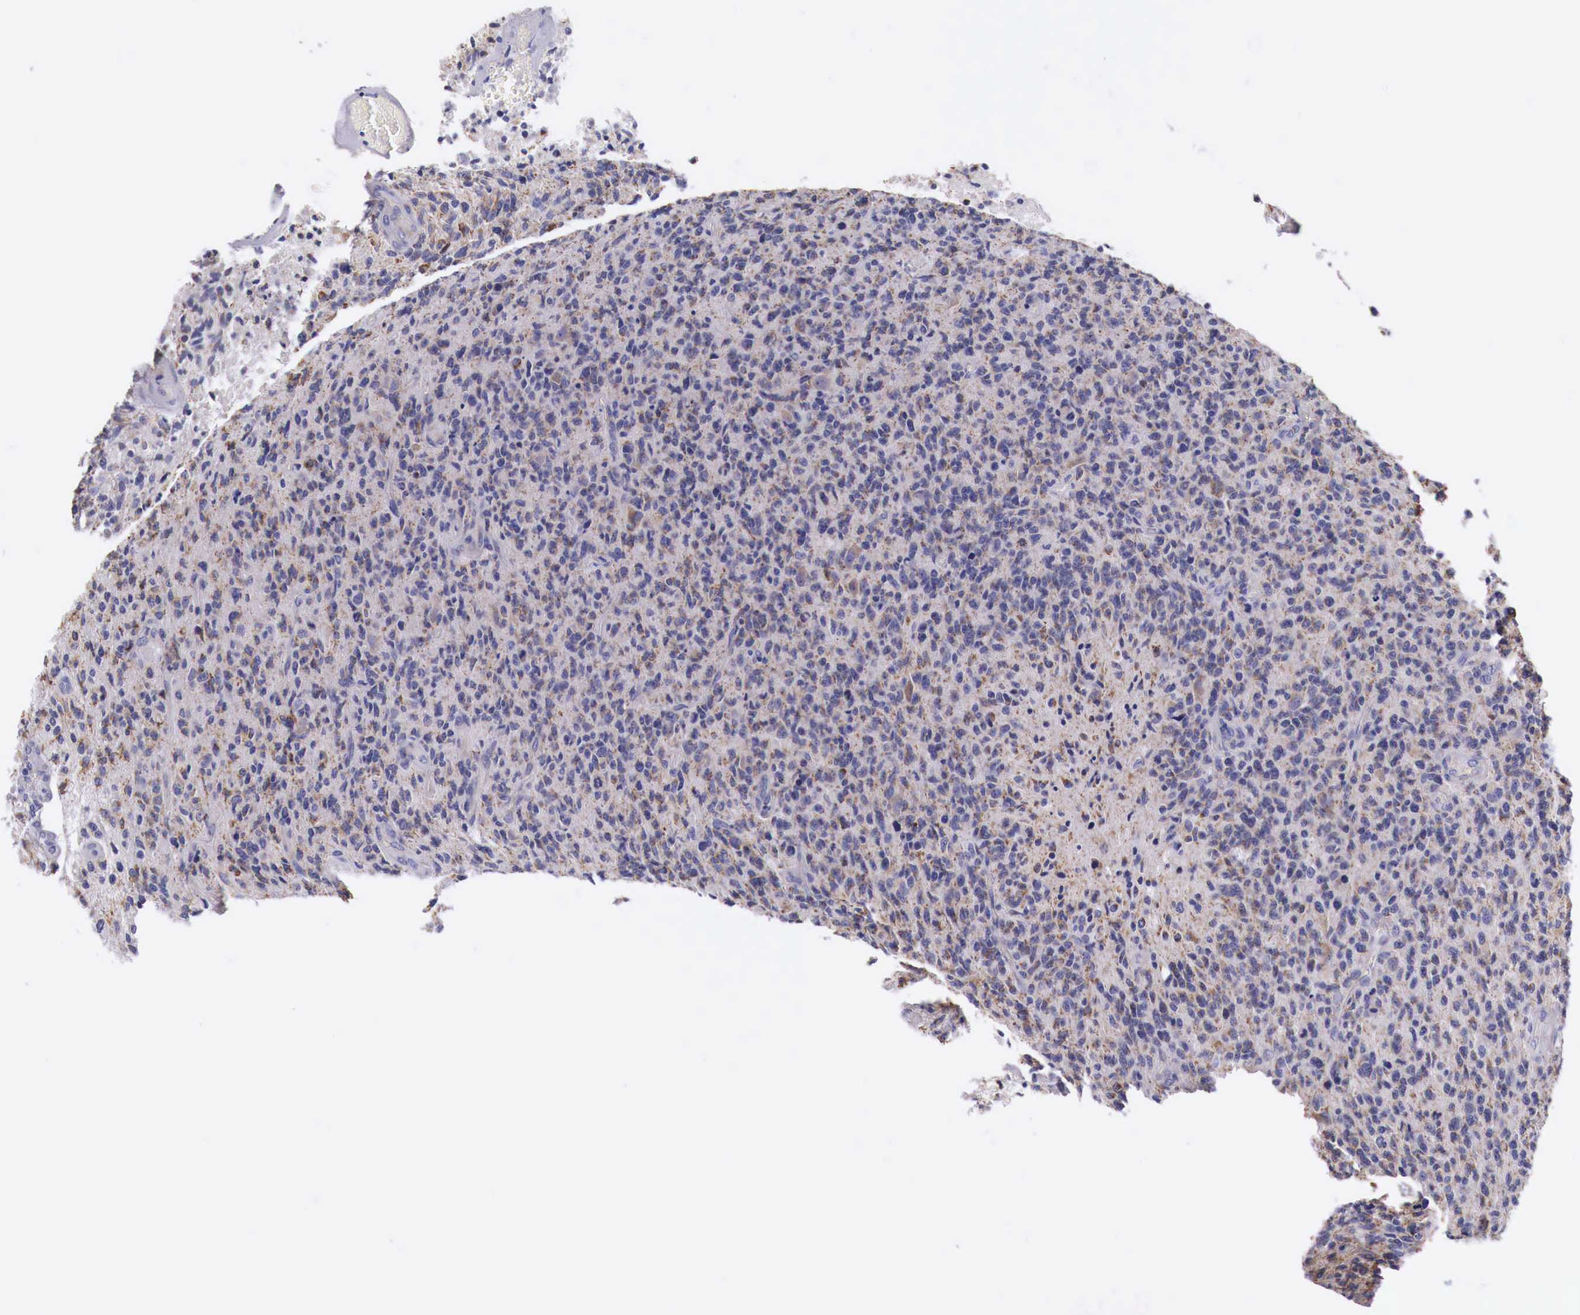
{"staining": {"intensity": "weak", "quantity": ">75%", "location": "cytoplasmic/membranous"}, "tissue": "glioma", "cell_type": "Tumor cells", "image_type": "cancer", "snomed": [{"axis": "morphology", "description": "Glioma, malignant, High grade"}, {"axis": "topography", "description": "Brain"}], "caption": "DAB immunohistochemical staining of glioma shows weak cytoplasmic/membranous protein expression in about >75% of tumor cells.", "gene": "NREP", "patient": {"sex": "male", "age": 36}}